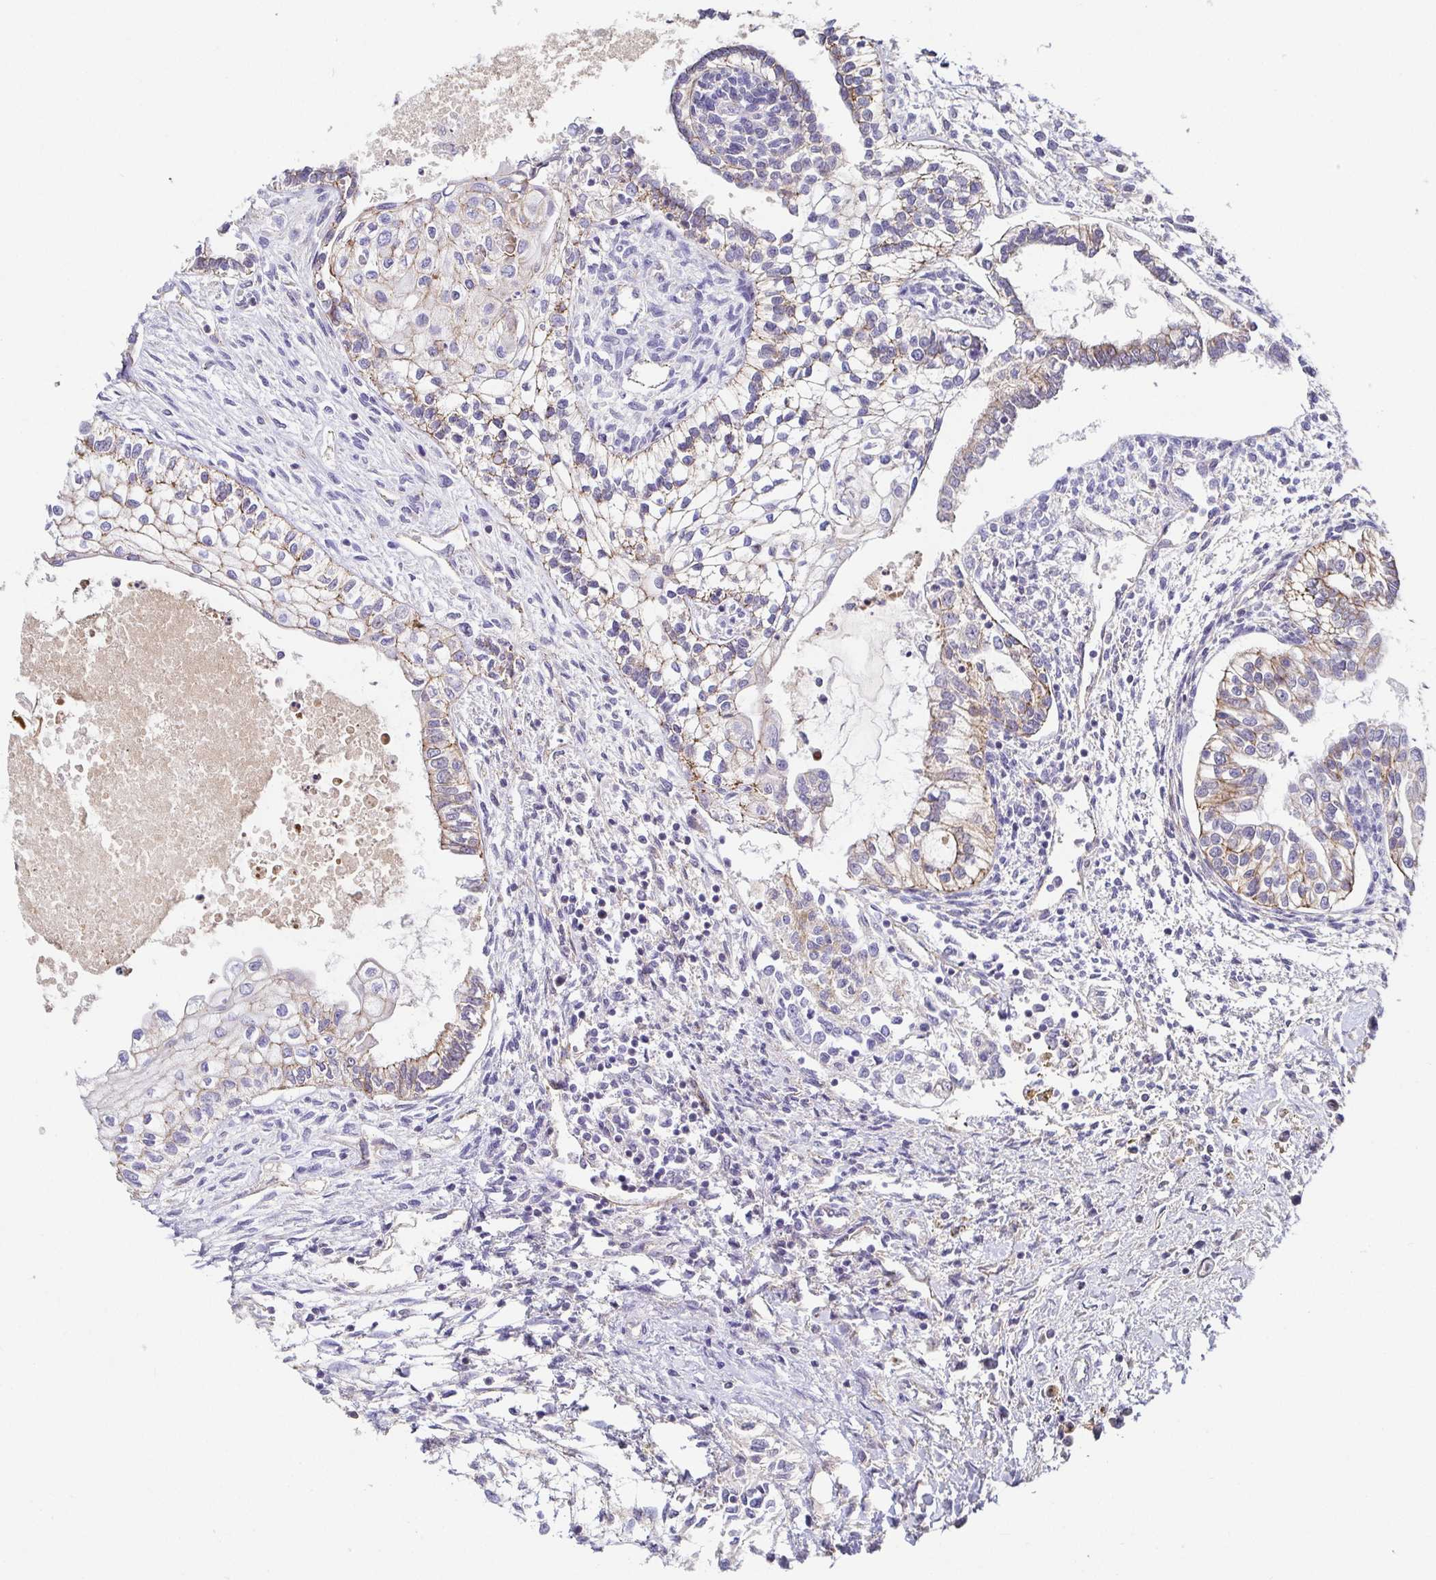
{"staining": {"intensity": "weak", "quantity": "25%-75%", "location": "cytoplasmic/membranous"}, "tissue": "testis cancer", "cell_type": "Tumor cells", "image_type": "cancer", "snomed": [{"axis": "morphology", "description": "Carcinoma, Embryonal, NOS"}, {"axis": "topography", "description": "Testis"}], "caption": "Embryonal carcinoma (testis) stained with a brown dye demonstrates weak cytoplasmic/membranous positive expression in approximately 25%-75% of tumor cells.", "gene": "PIWIL3", "patient": {"sex": "male", "age": 37}}